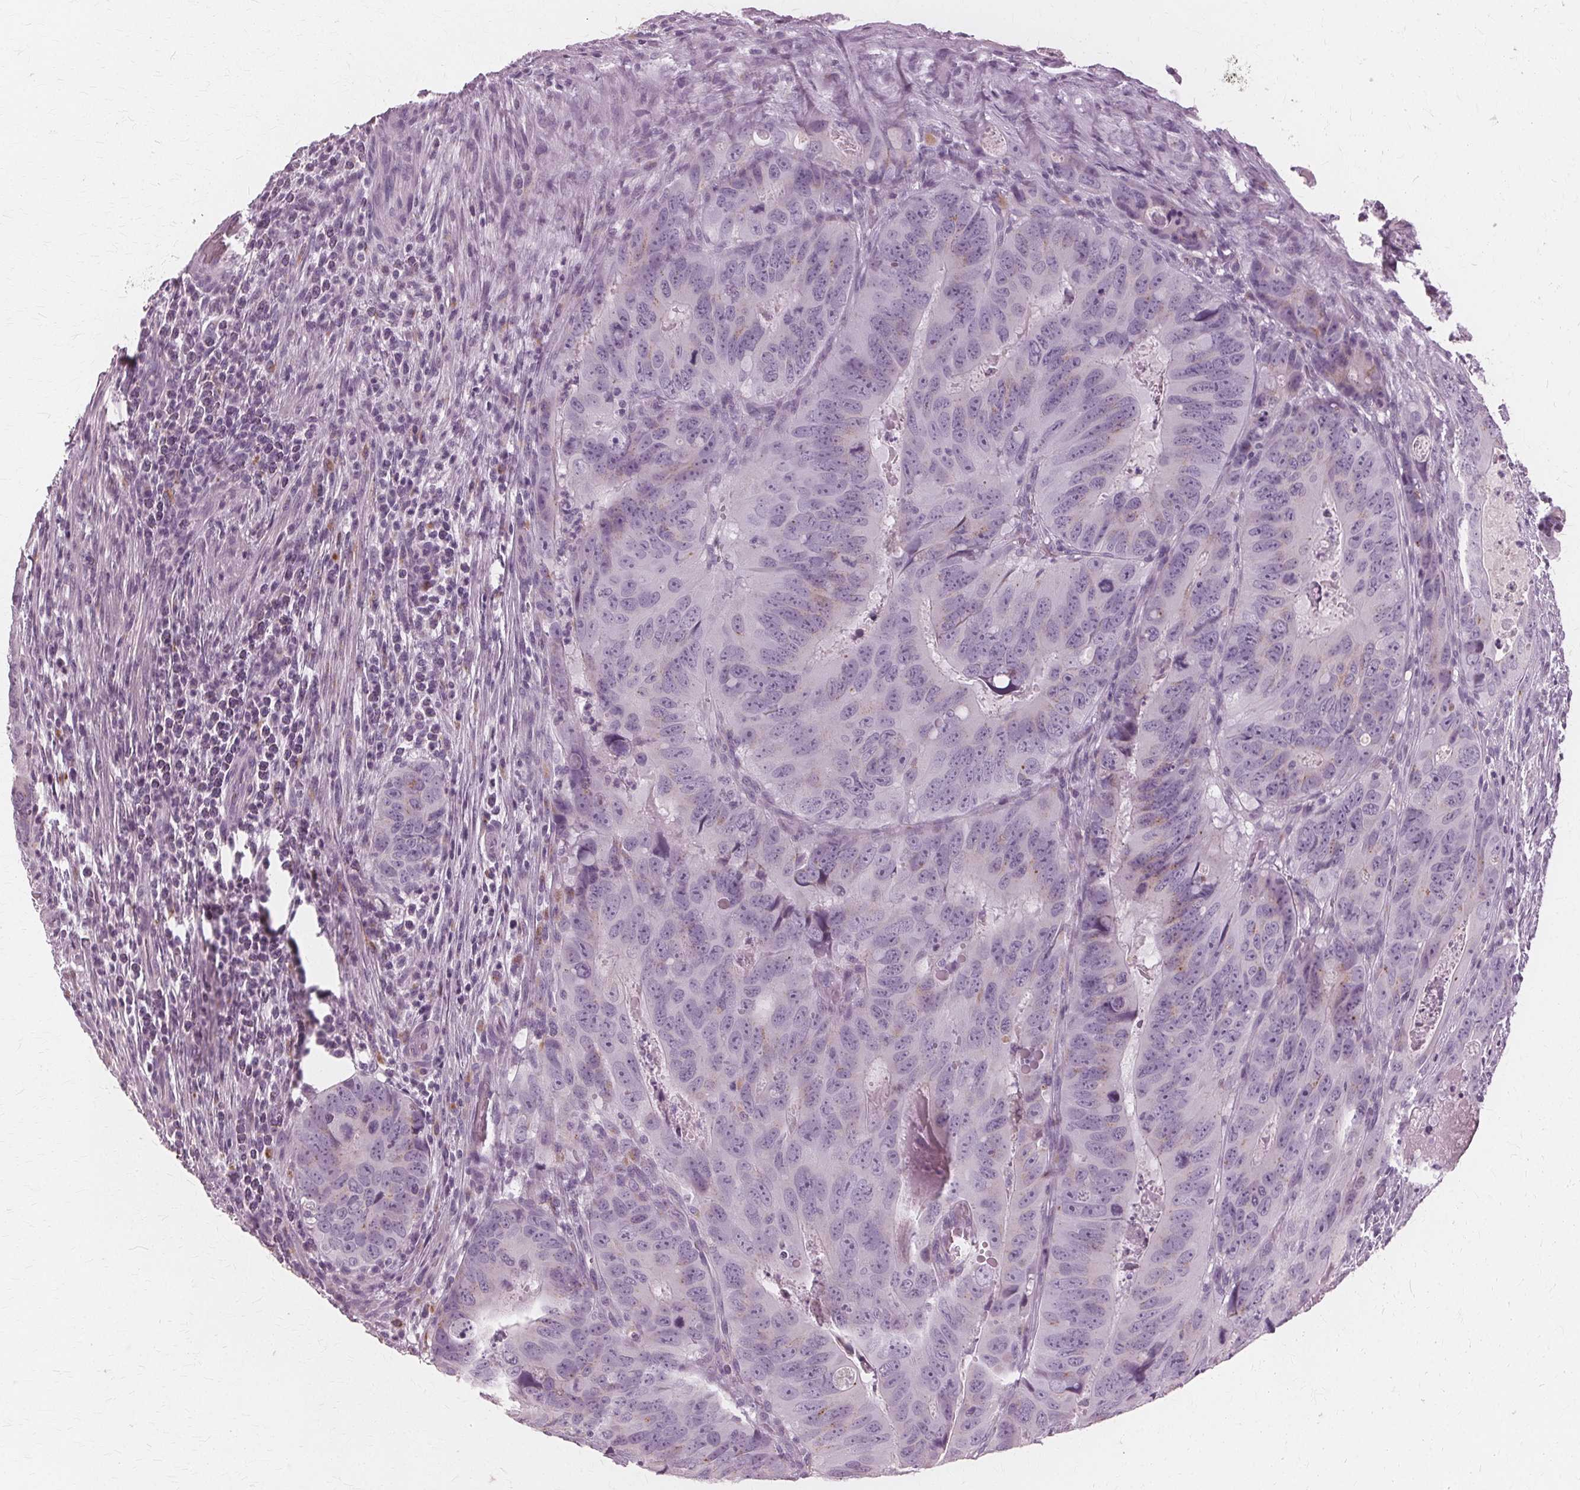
{"staining": {"intensity": "negative", "quantity": "none", "location": "none"}, "tissue": "colorectal cancer", "cell_type": "Tumor cells", "image_type": "cancer", "snomed": [{"axis": "morphology", "description": "Adenocarcinoma, NOS"}, {"axis": "topography", "description": "Colon"}], "caption": "A high-resolution micrograph shows IHC staining of colorectal adenocarcinoma, which demonstrates no significant expression in tumor cells.", "gene": "DNASE2", "patient": {"sex": "male", "age": 79}}